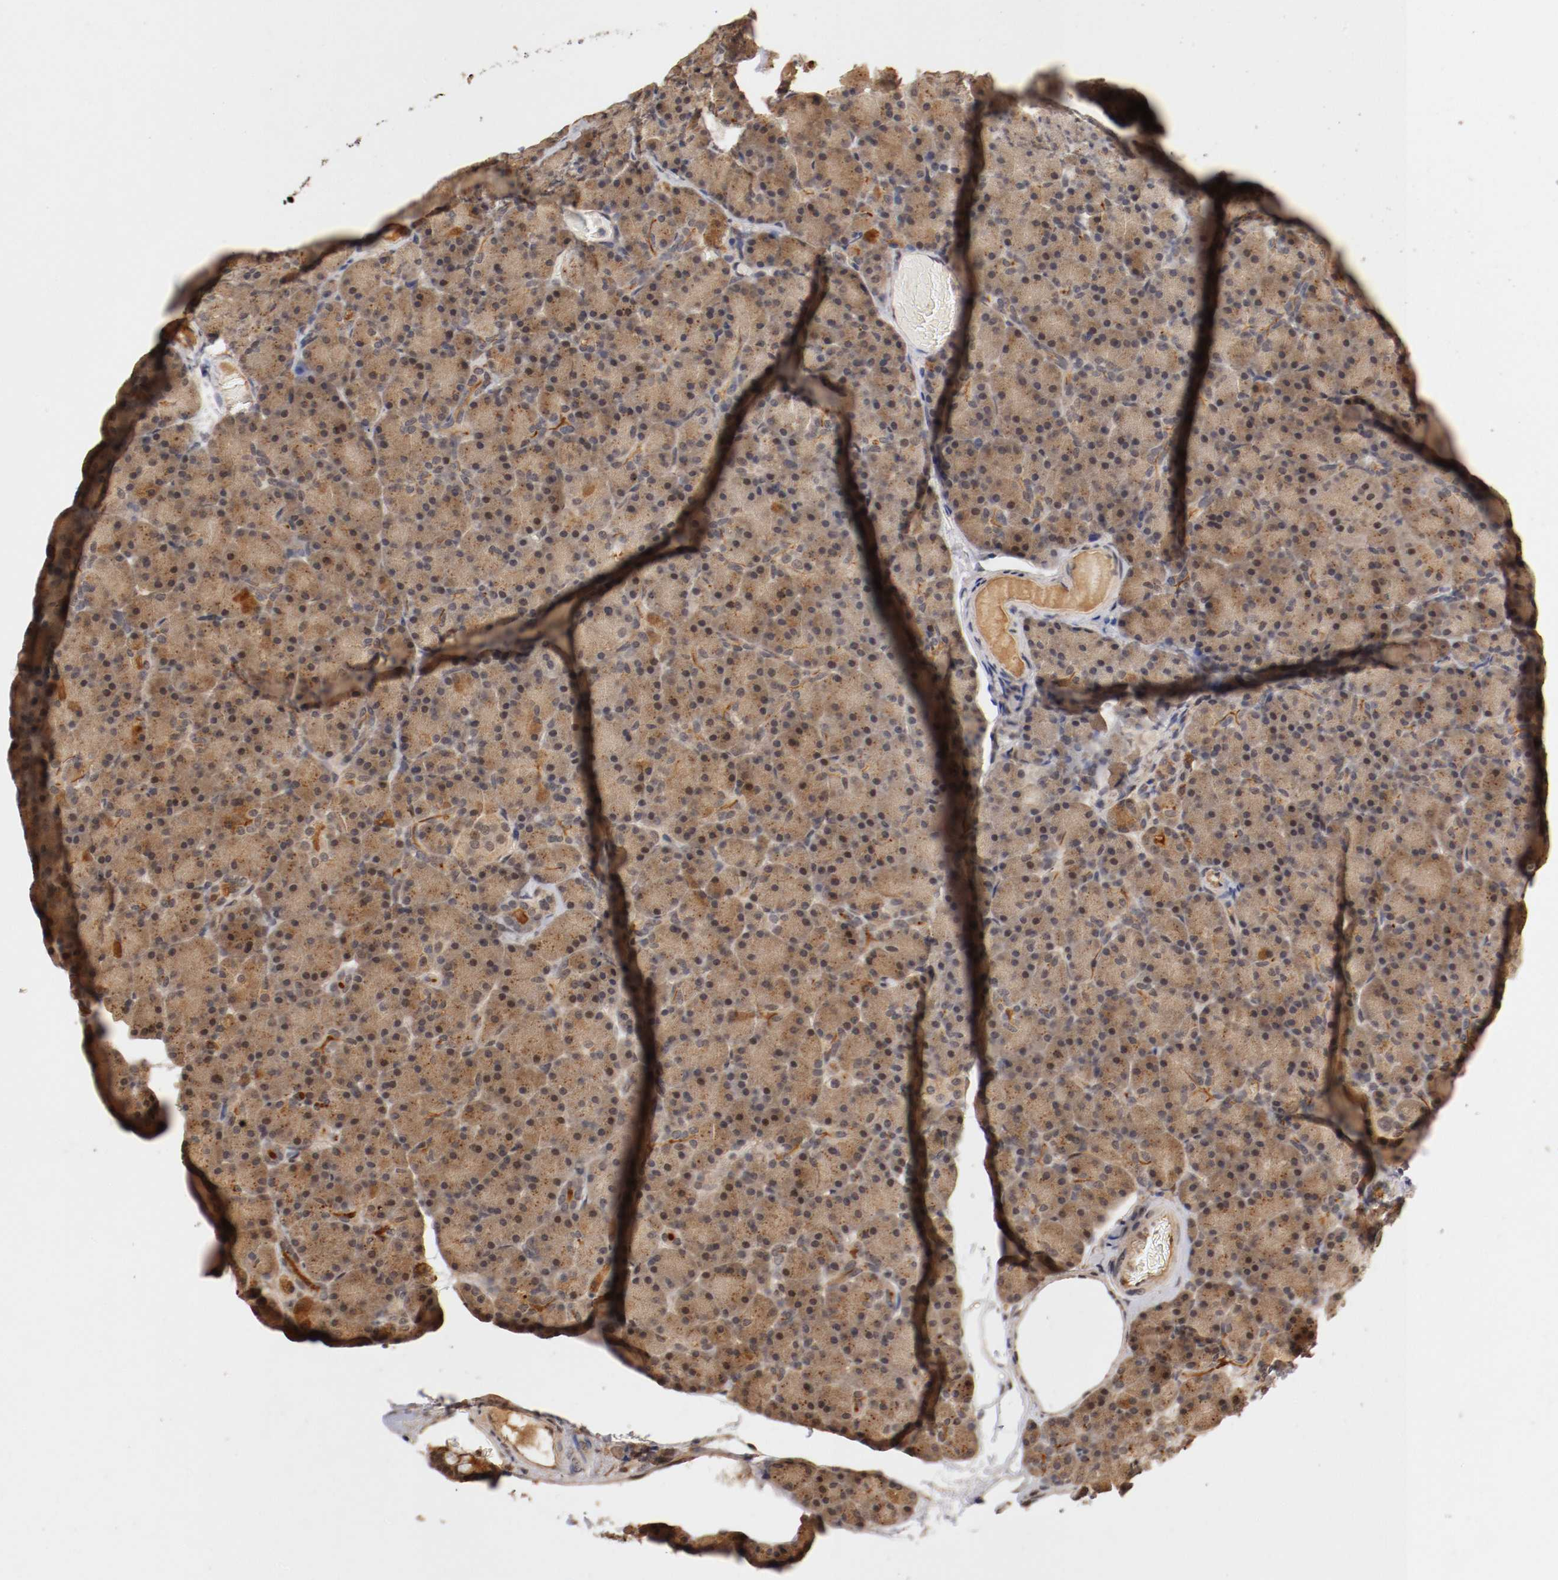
{"staining": {"intensity": "moderate", "quantity": ">75%", "location": "cytoplasmic/membranous,nuclear"}, "tissue": "pancreas", "cell_type": "Exocrine glandular cells", "image_type": "normal", "snomed": [{"axis": "morphology", "description": "Normal tissue, NOS"}, {"axis": "topography", "description": "Pancreas"}], "caption": "Human pancreas stained with a brown dye exhibits moderate cytoplasmic/membranous,nuclear positive positivity in approximately >75% of exocrine glandular cells.", "gene": "DNMT3B", "patient": {"sex": "female", "age": 43}}